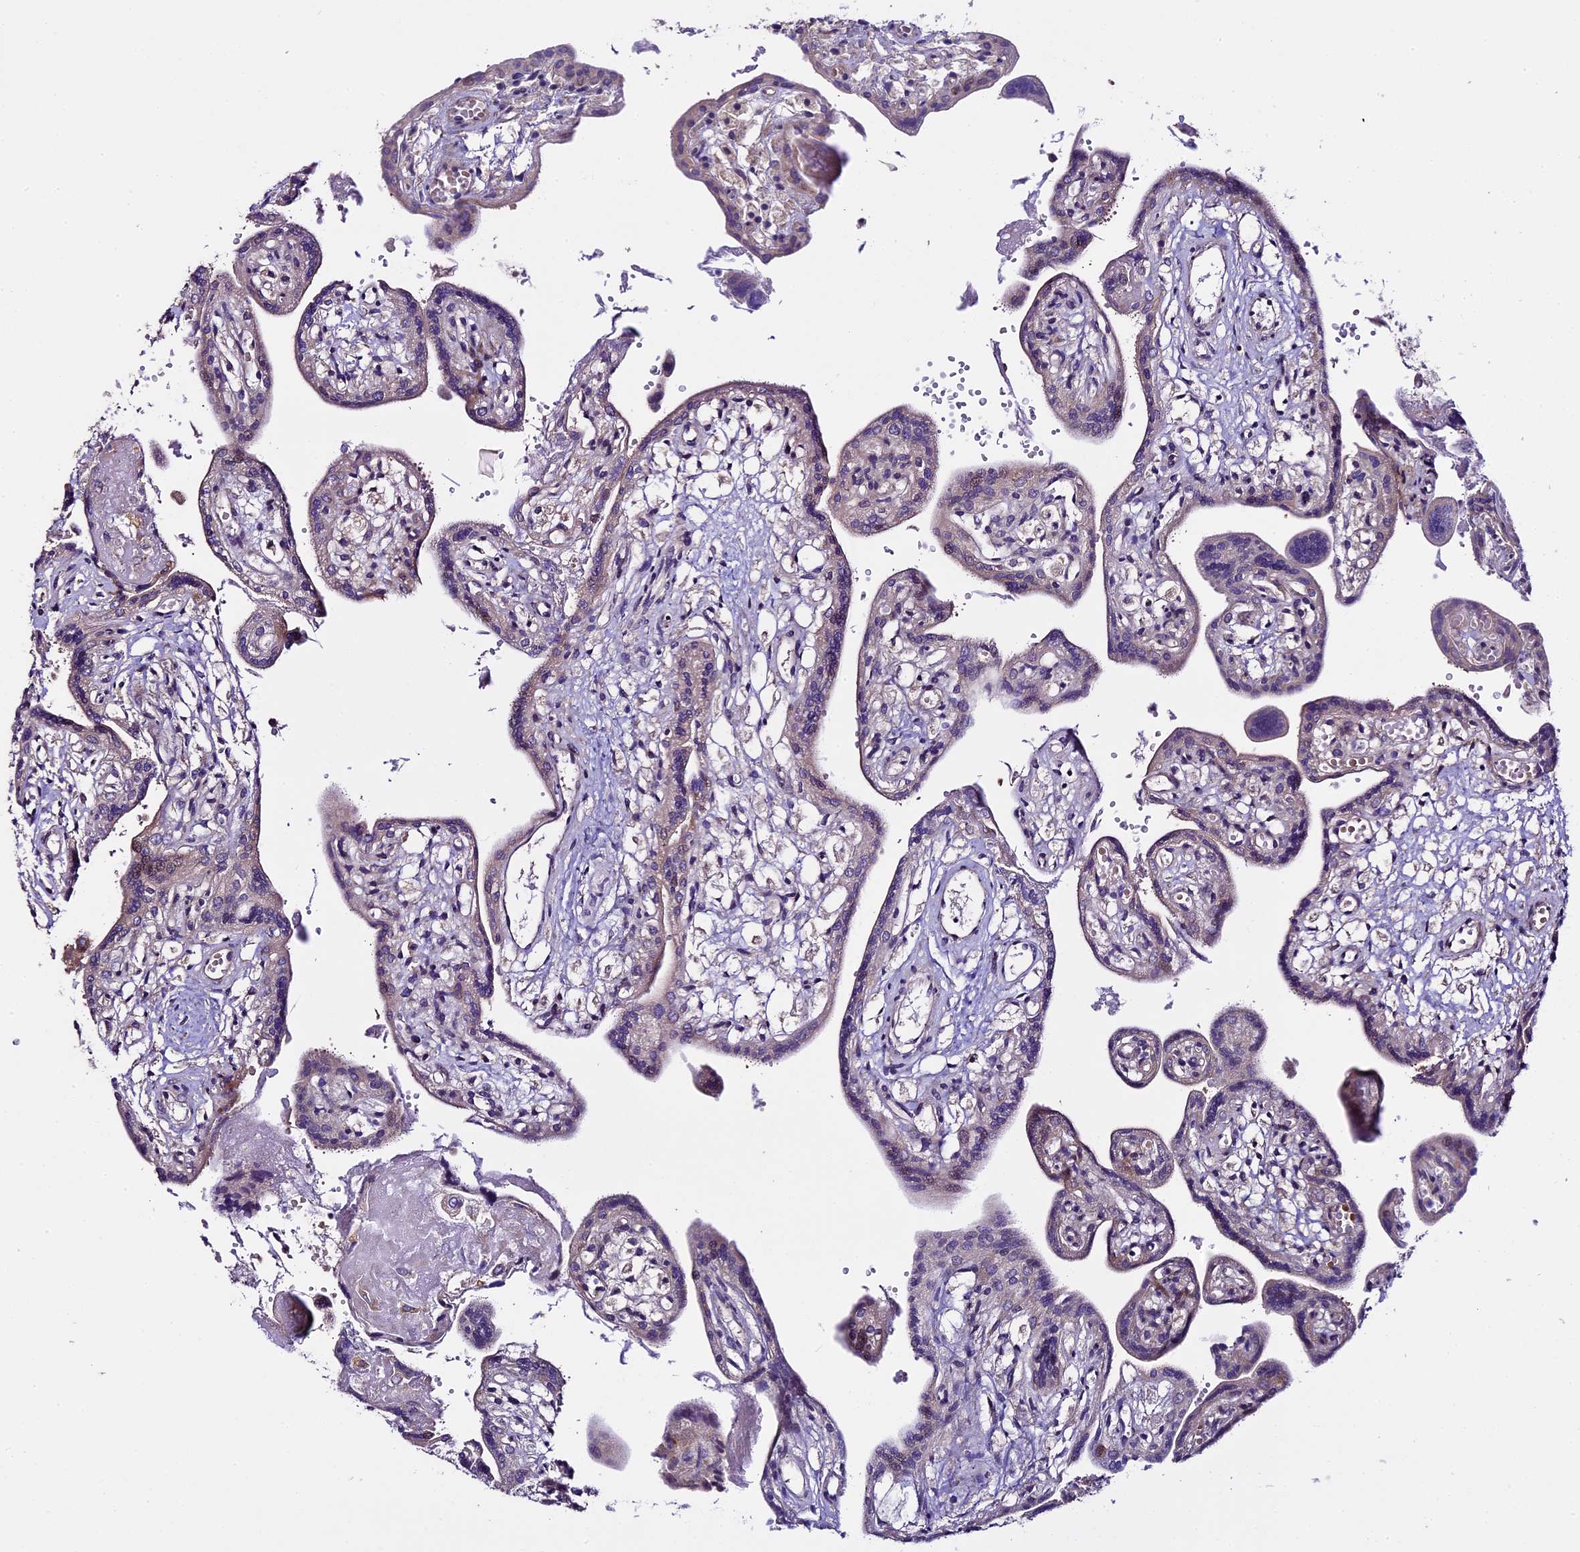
{"staining": {"intensity": "moderate", "quantity": "<25%", "location": "cytoplasmic/membranous"}, "tissue": "placenta", "cell_type": "Trophoblastic cells", "image_type": "normal", "snomed": [{"axis": "morphology", "description": "Normal tissue, NOS"}, {"axis": "topography", "description": "Placenta"}], "caption": "This histopathology image reveals IHC staining of benign placenta, with low moderate cytoplasmic/membranous staining in approximately <25% of trophoblastic cells.", "gene": "SPIRE1", "patient": {"sex": "female", "age": 37}}